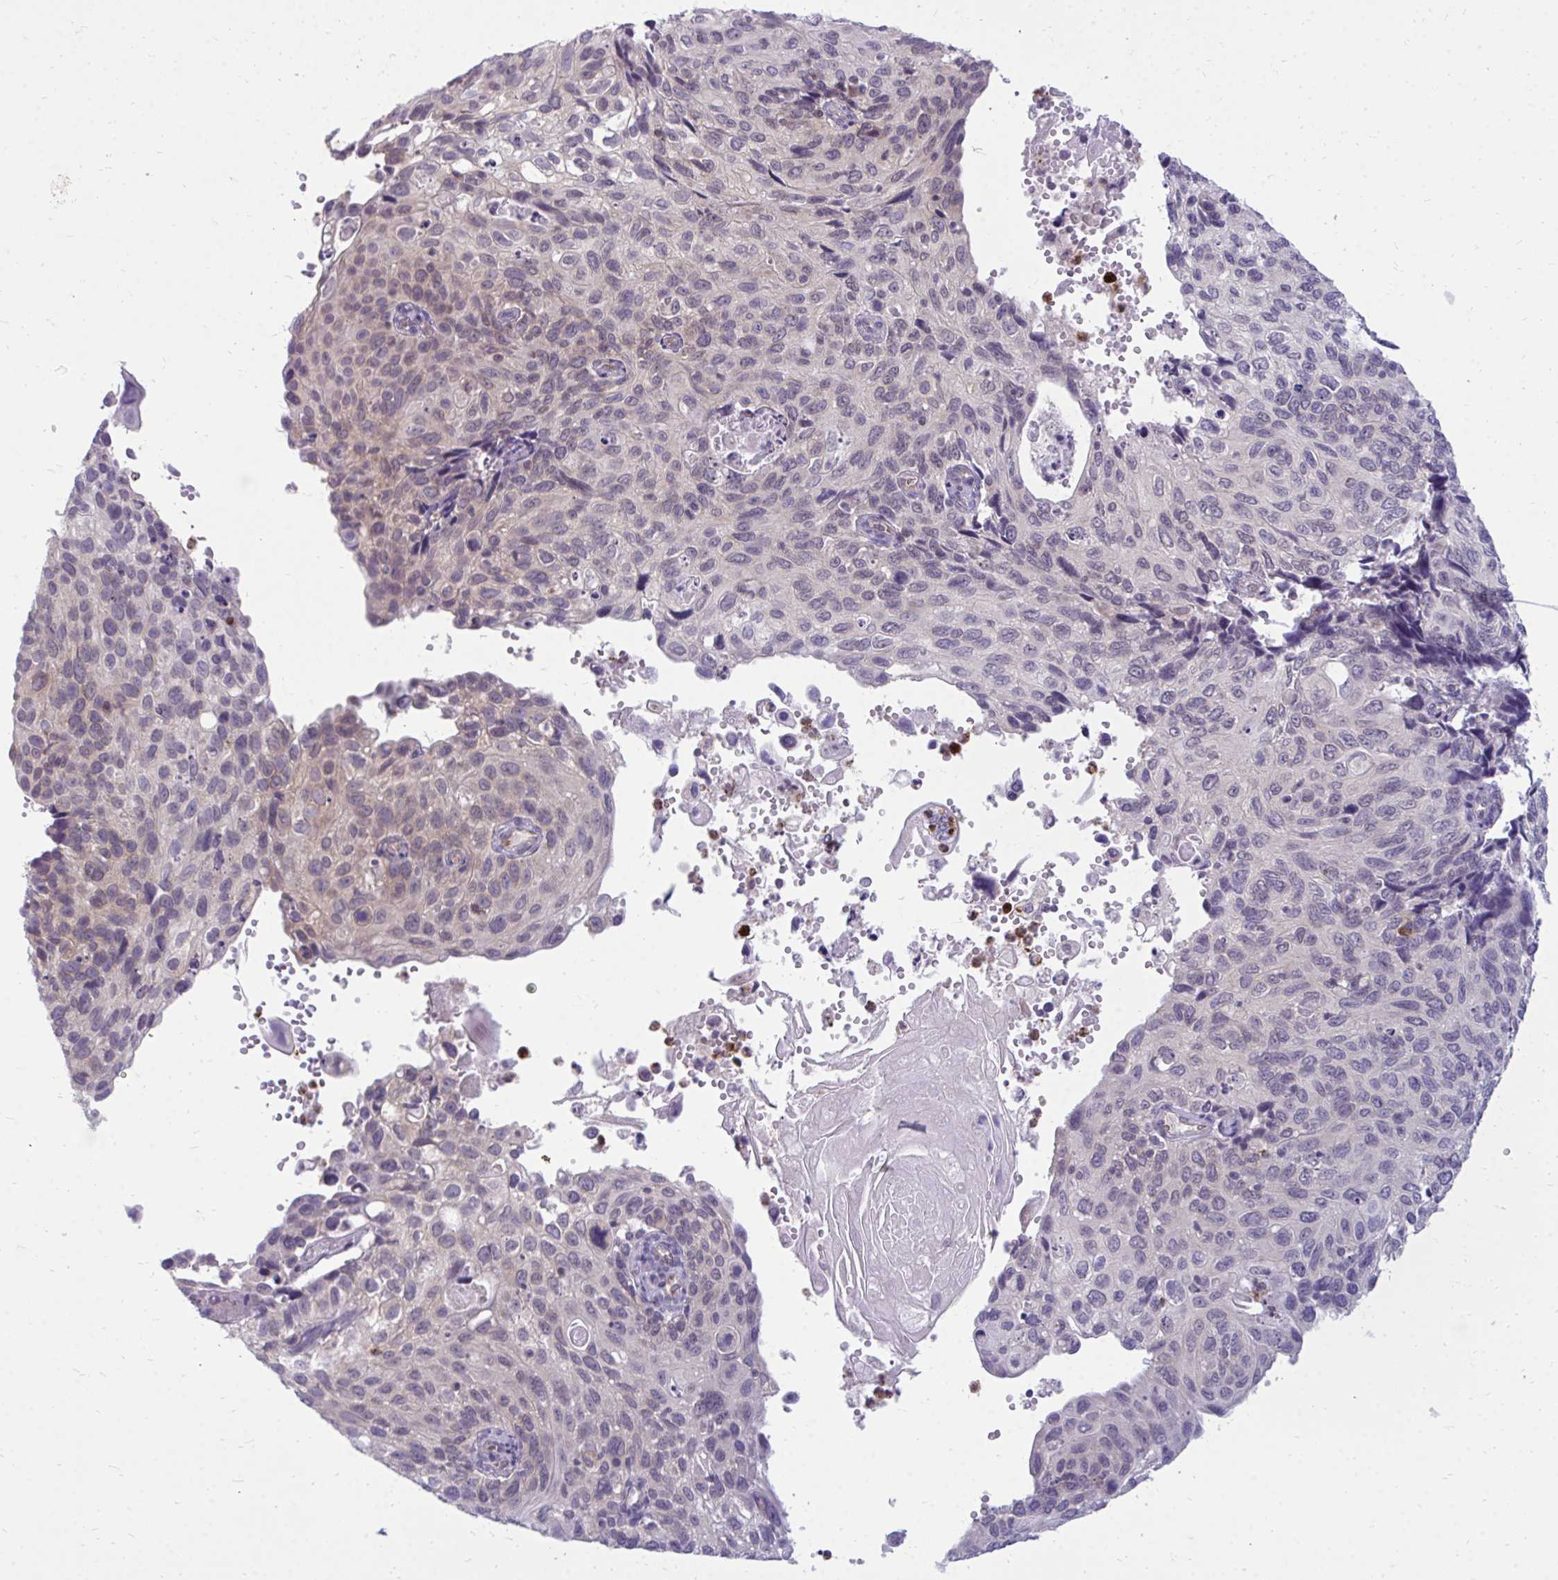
{"staining": {"intensity": "negative", "quantity": "none", "location": "none"}, "tissue": "cervical cancer", "cell_type": "Tumor cells", "image_type": "cancer", "snomed": [{"axis": "morphology", "description": "Squamous cell carcinoma, NOS"}, {"axis": "topography", "description": "Cervix"}], "caption": "DAB immunohistochemical staining of squamous cell carcinoma (cervical) exhibits no significant staining in tumor cells.", "gene": "ACSL5", "patient": {"sex": "female", "age": 70}}